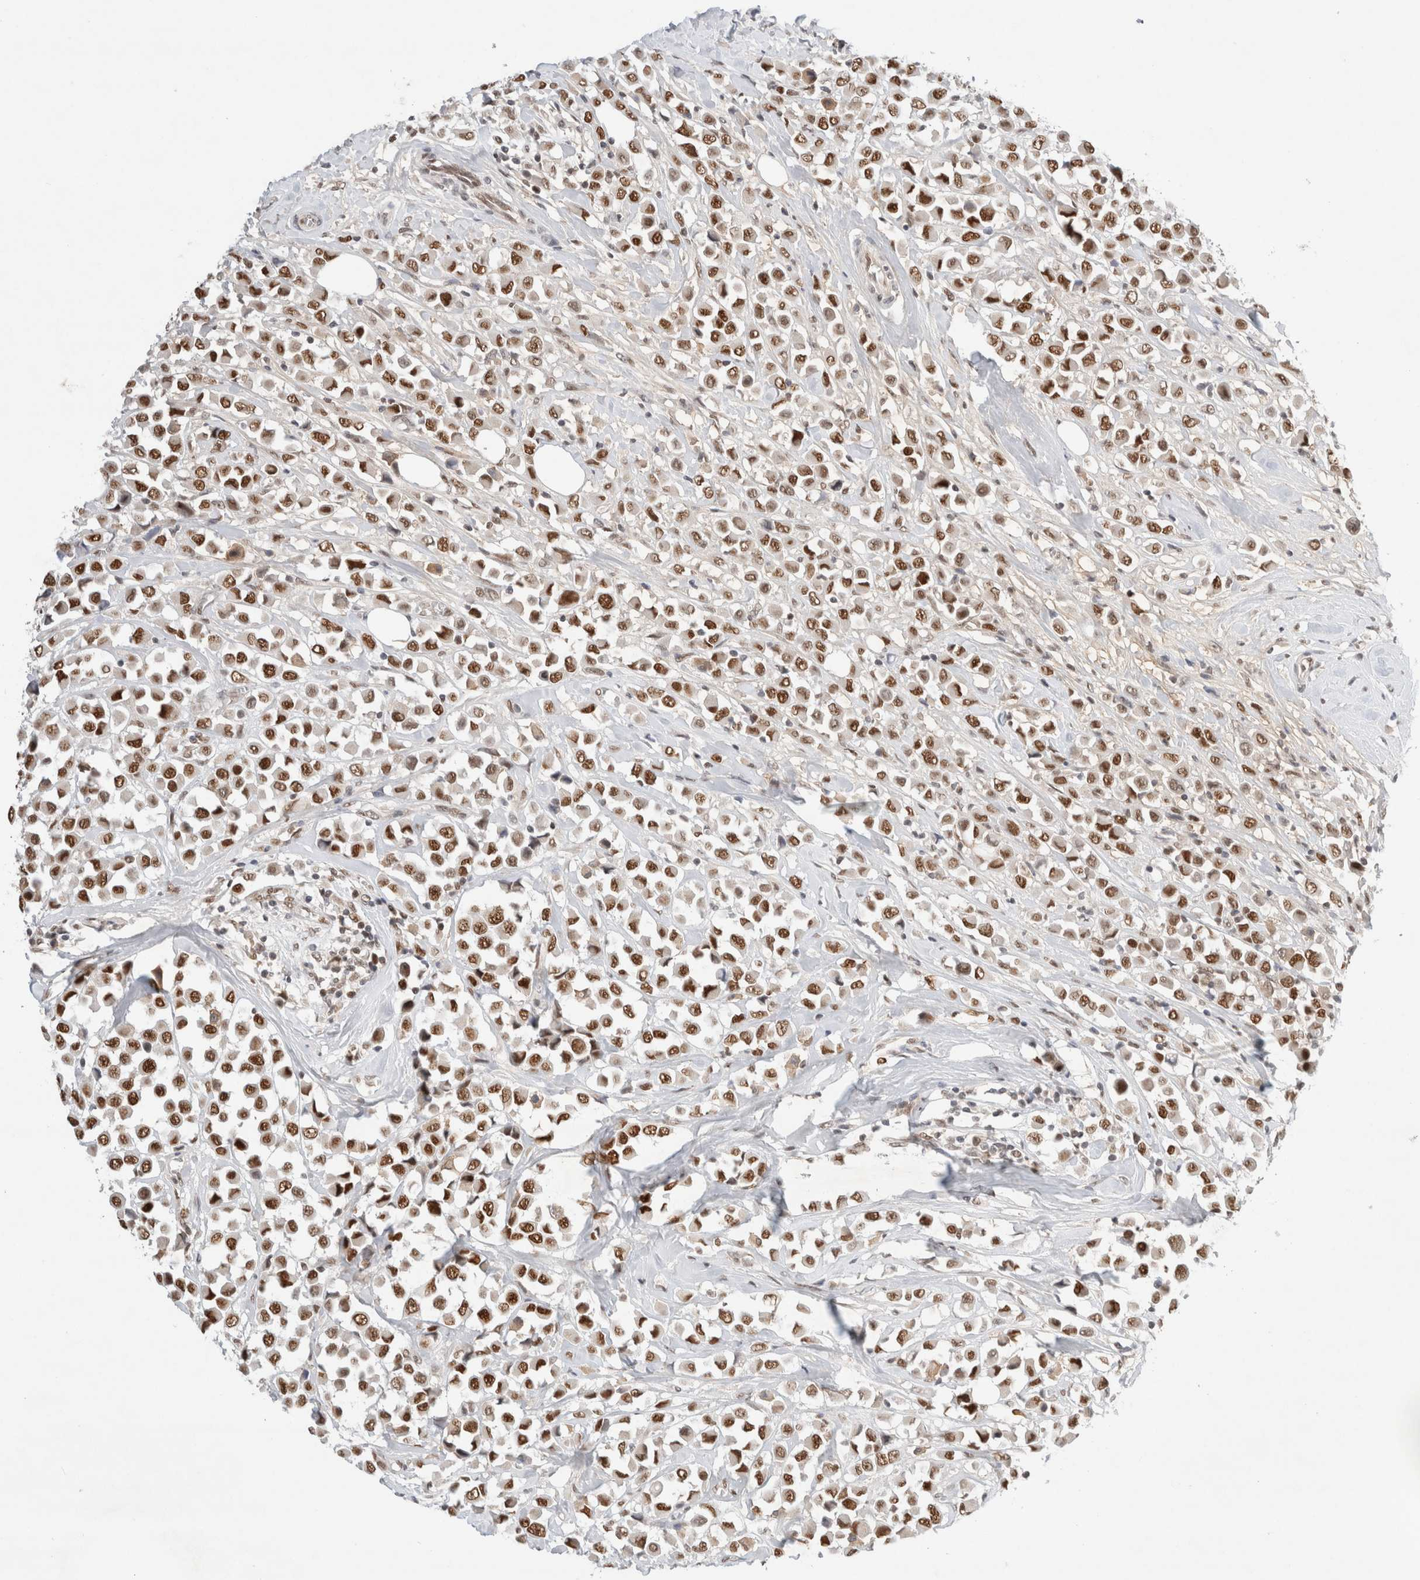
{"staining": {"intensity": "moderate", "quantity": ">75%", "location": "nuclear"}, "tissue": "breast cancer", "cell_type": "Tumor cells", "image_type": "cancer", "snomed": [{"axis": "morphology", "description": "Duct carcinoma"}, {"axis": "topography", "description": "Breast"}], "caption": "Breast cancer was stained to show a protein in brown. There is medium levels of moderate nuclear staining in about >75% of tumor cells.", "gene": "GTF2I", "patient": {"sex": "female", "age": 61}}